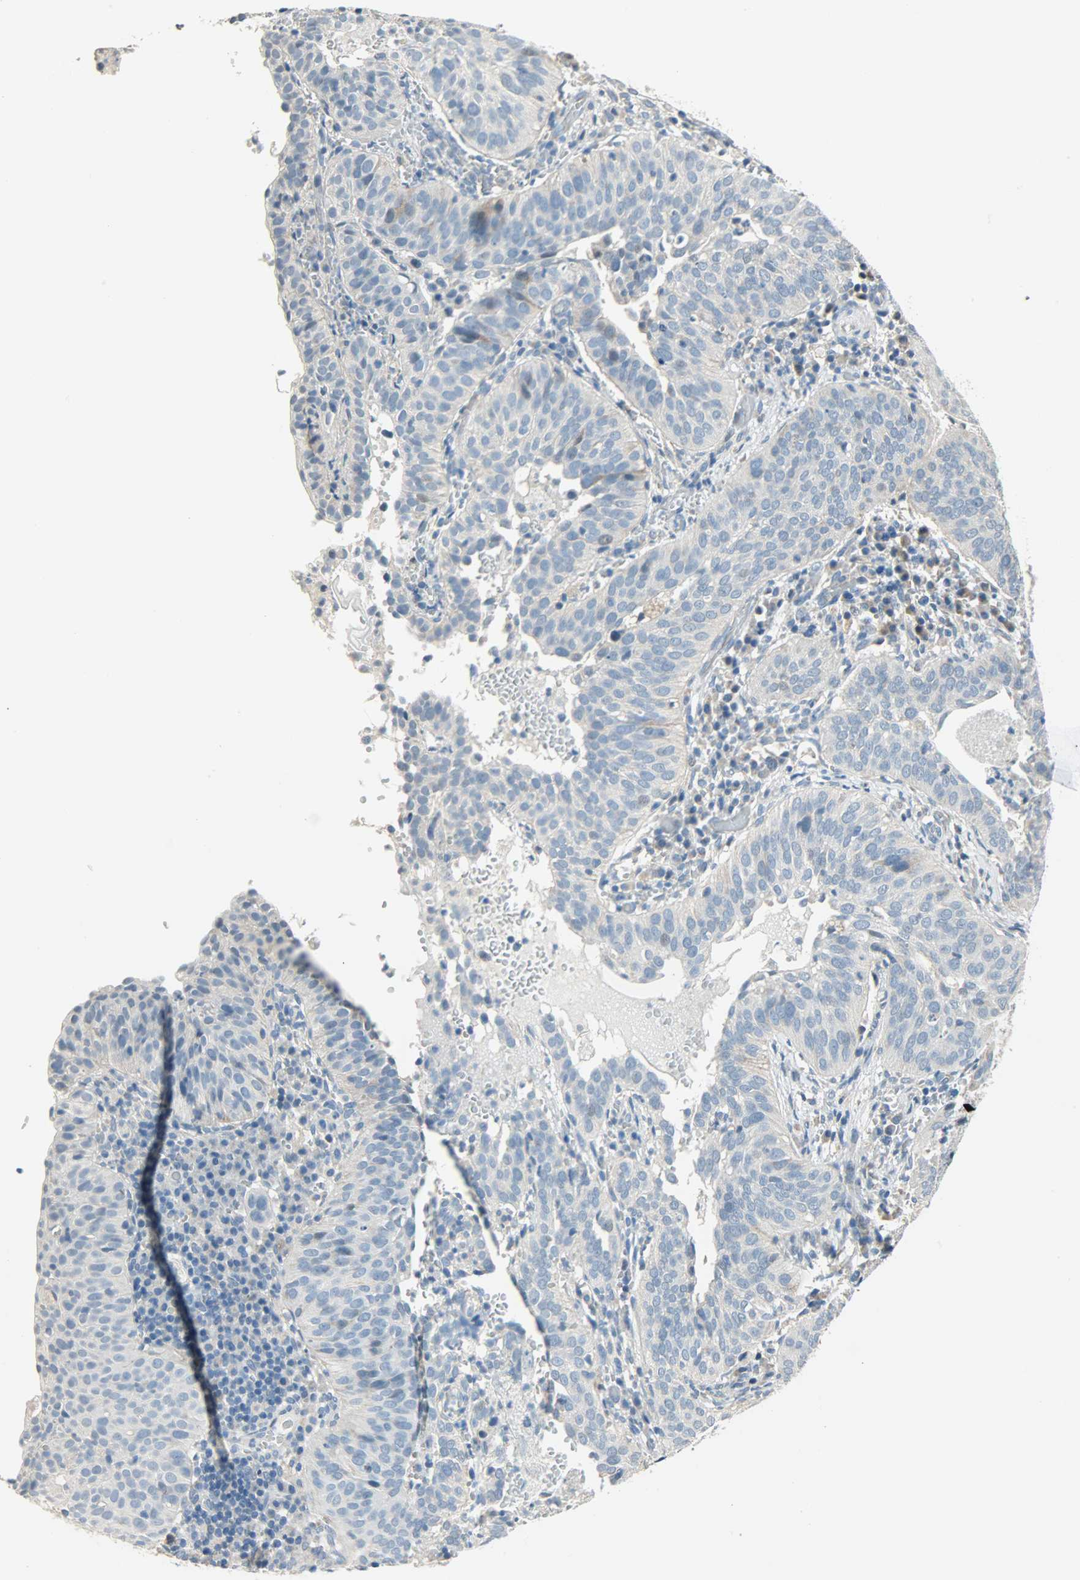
{"staining": {"intensity": "negative", "quantity": "none", "location": "none"}, "tissue": "cervical cancer", "cell_type": "Tumor cells", "image_type": "cancer", "snomed": [{"axis": "morphology", "description": "Squamous cell carcinoma, NOS"}, {"axis": "topography", "description": "Cervix"}], "caption": "Image shows no protein expression in tumor cells of cervical squamous cell carcinoma tissue.", "gene": "PPP1R1B", "patient": {"sex": "female", "age": 39}}